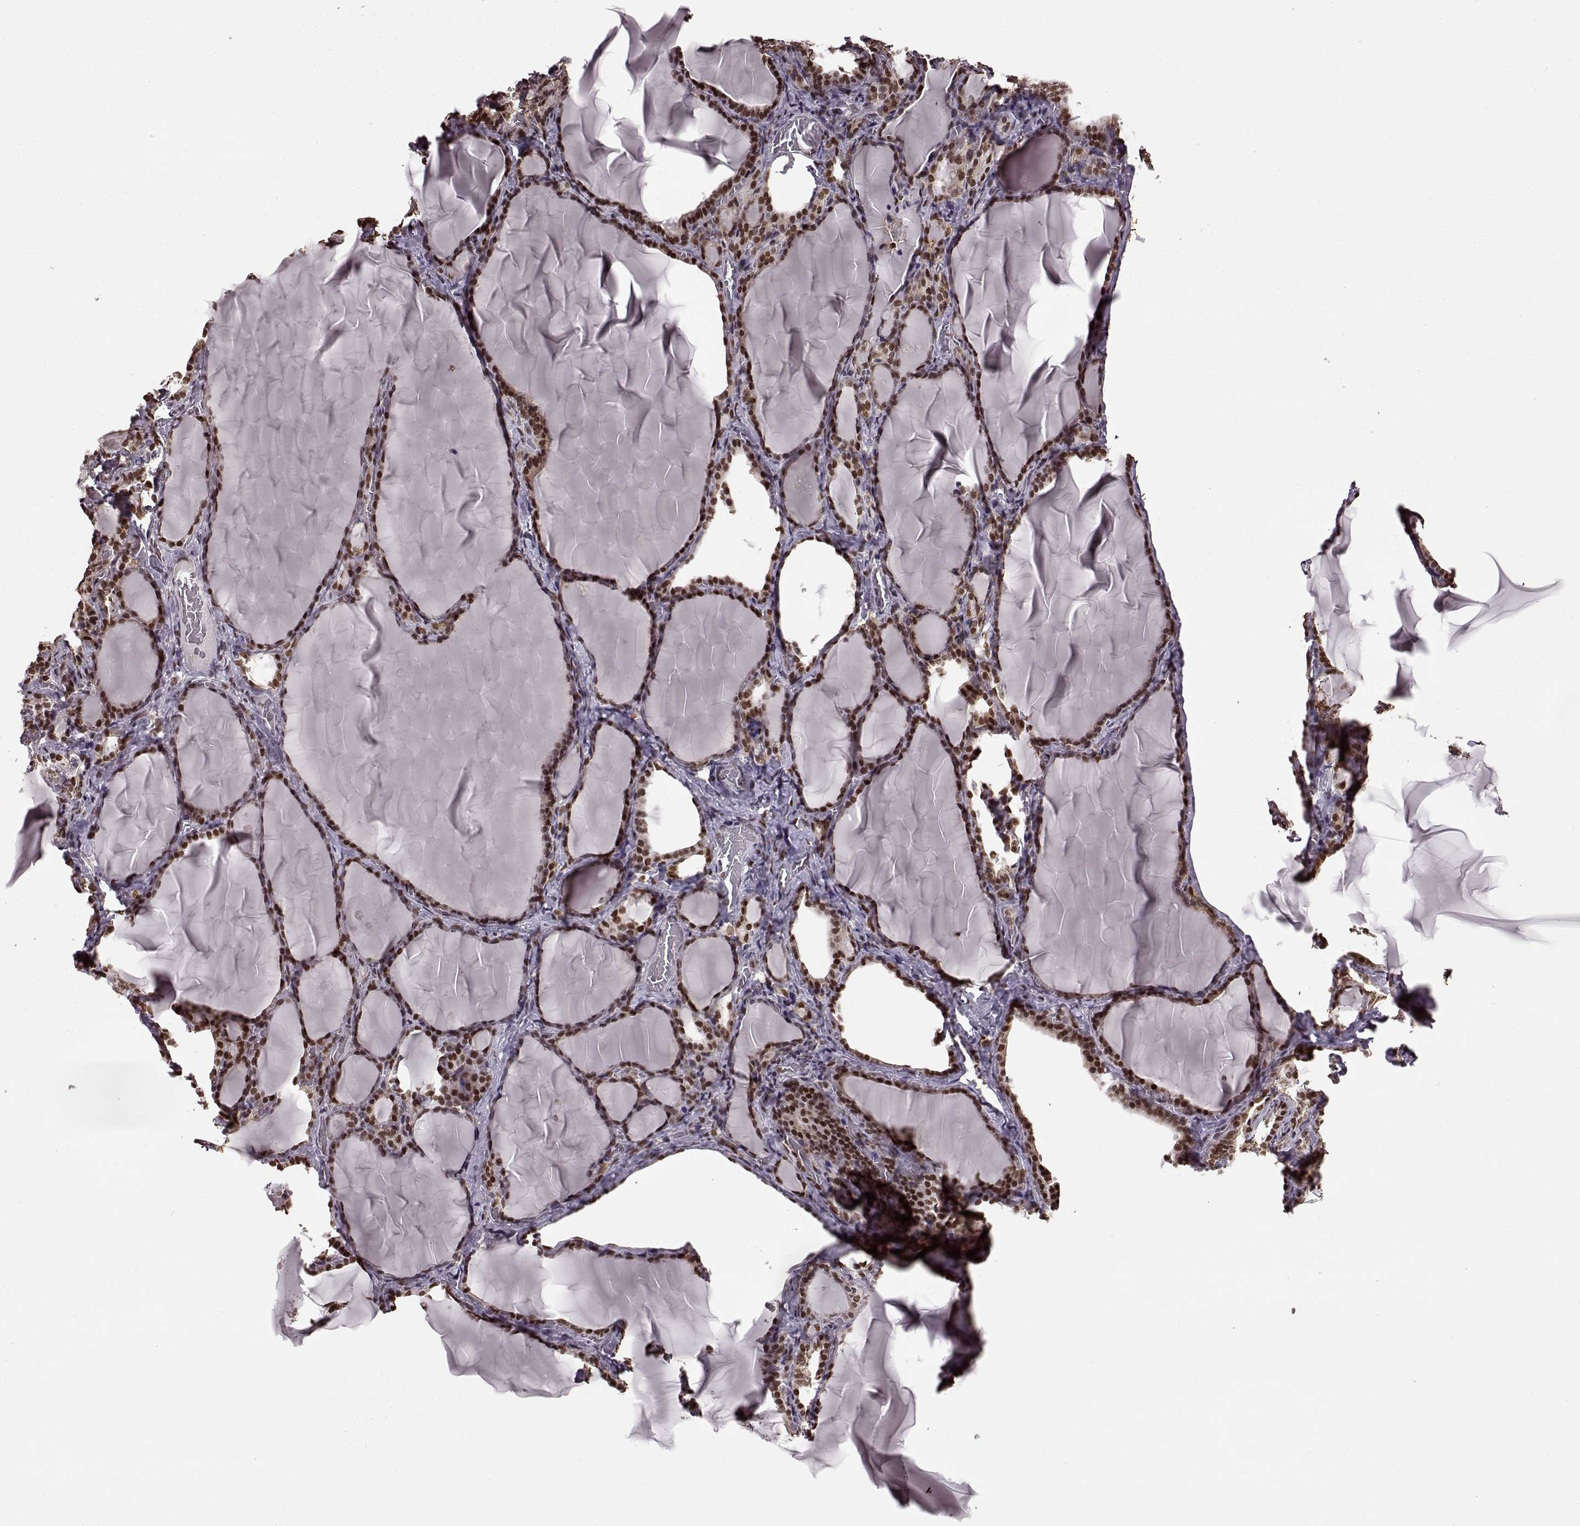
{"staining": {"intensity": "strong", "quantity": ">75%", "location": "nuclear"}, "tissue": "thyroid gland", "cell_type": "Glandular cells", "image_type": "normal", "snomed": [{"axis": "morphology", "description": "Normal tissue, NOS"}, {"axis": "morphology", "description": "Hyperplasia, NOS"}, {"axis": "topography", "description": "Thyroid gland"}], "caption": "This is an image of immunohistochemistry (IHC) staining of benign thyroid gland, which shows strong staining in the nuclear of glandular cells.", "gene": "FTO", "patient": {"sex": "female", "age": 27}}